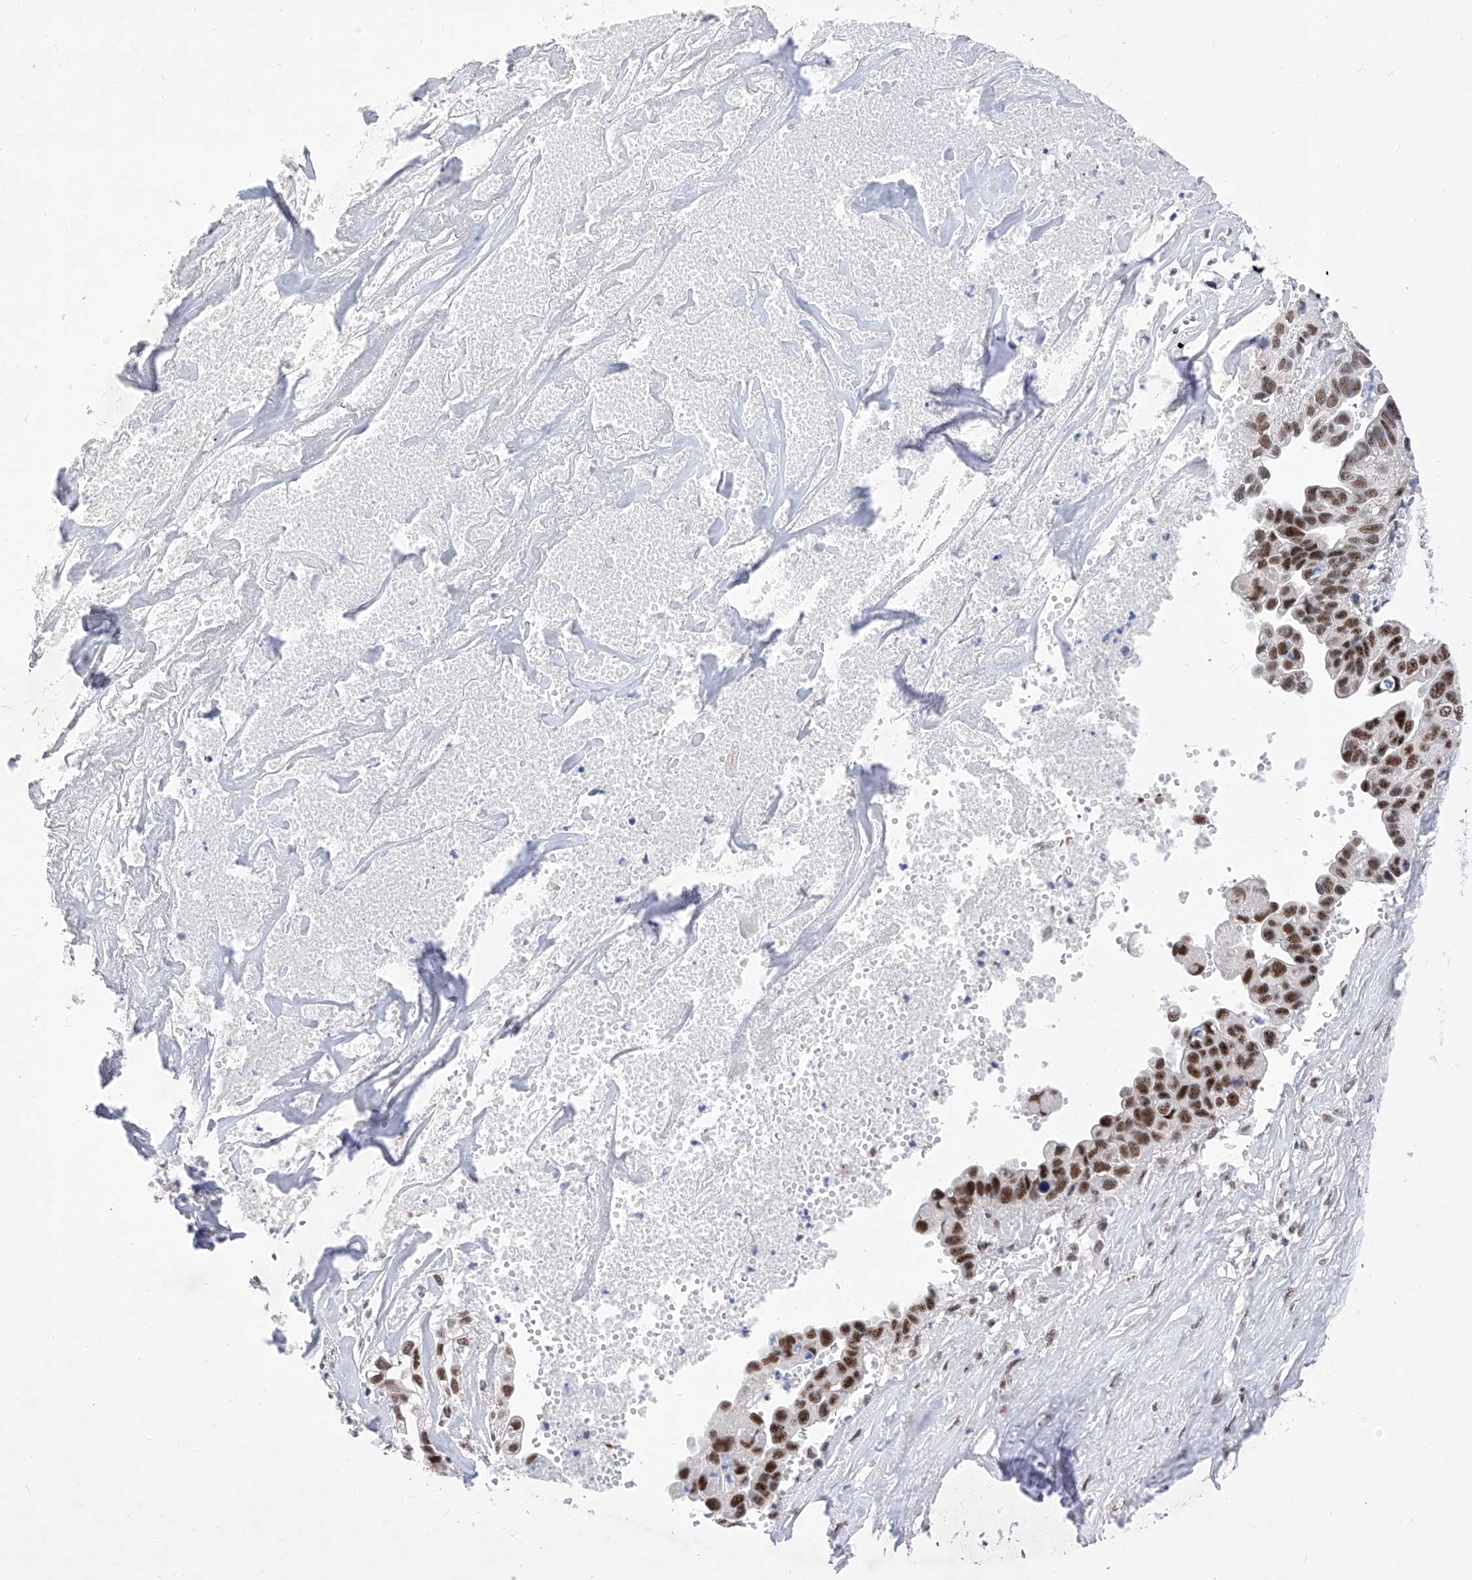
{"staining": {"intensity": "strong", "quantity": ">75%", "location": "nuclear"}, "tissue": "liver cancer", "cell_type": "Tumor cells", "image_type": "cancer", "snomed": [{"axis": "morphology", "description": "Cholangiocarcinoma"}, {"axis": "topography", "description": "Liver"}], "caption": "Liver cancer (cholangiocarcinoma) was stained to show a protein in brown. There is high levels of strong nuclear staining in about >75% of tumor cells. (Brightfield microscopy of DAB IHC at high magnification).", "gene": "ATN1", "patient": {"sex": "female", "age": 79}}